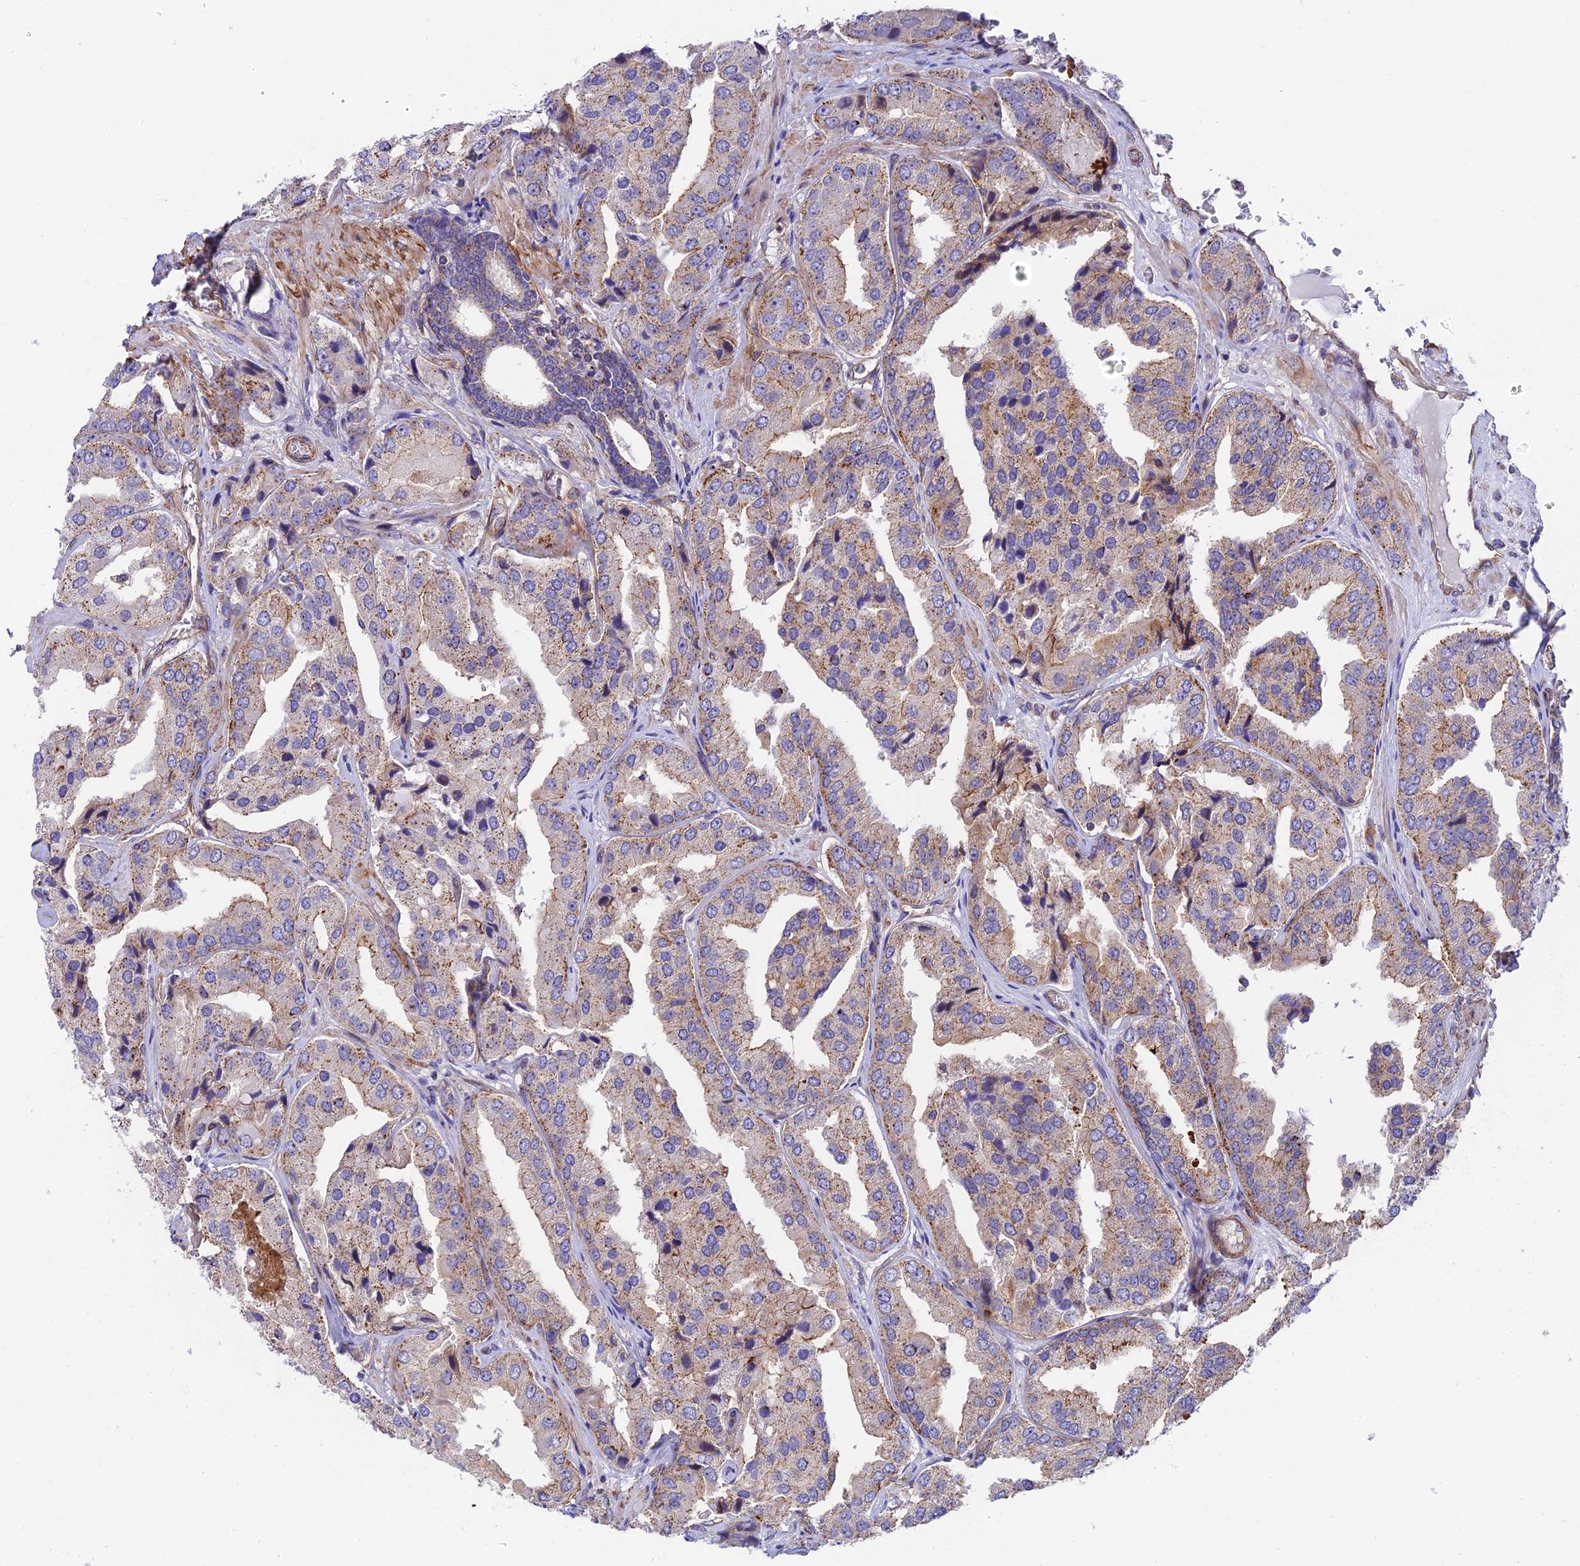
{"staining": {"intensity": "moderate", "quantity": ">75%", "location": "cytoplasmic/membranous"}, "tissue": "prostate cancer", "cell_type": "Tumor cells", "image_type": "cancer", "snomed": [{"axis": "morphology", "description": "Adenocarcinoma, High grade"}, {"axis": "topography", "description": "Prostate"}], "caption": "A high-resolution histopathology image shows immunohistochemistry staining of prostate adenocarcinoma (high-grade), which exhibits moderate cytoplasmic/membranous expression in approximately >75% of tumor cells.", "gene": "QRFP", "patient": {"sex": "male", "age": 63}}